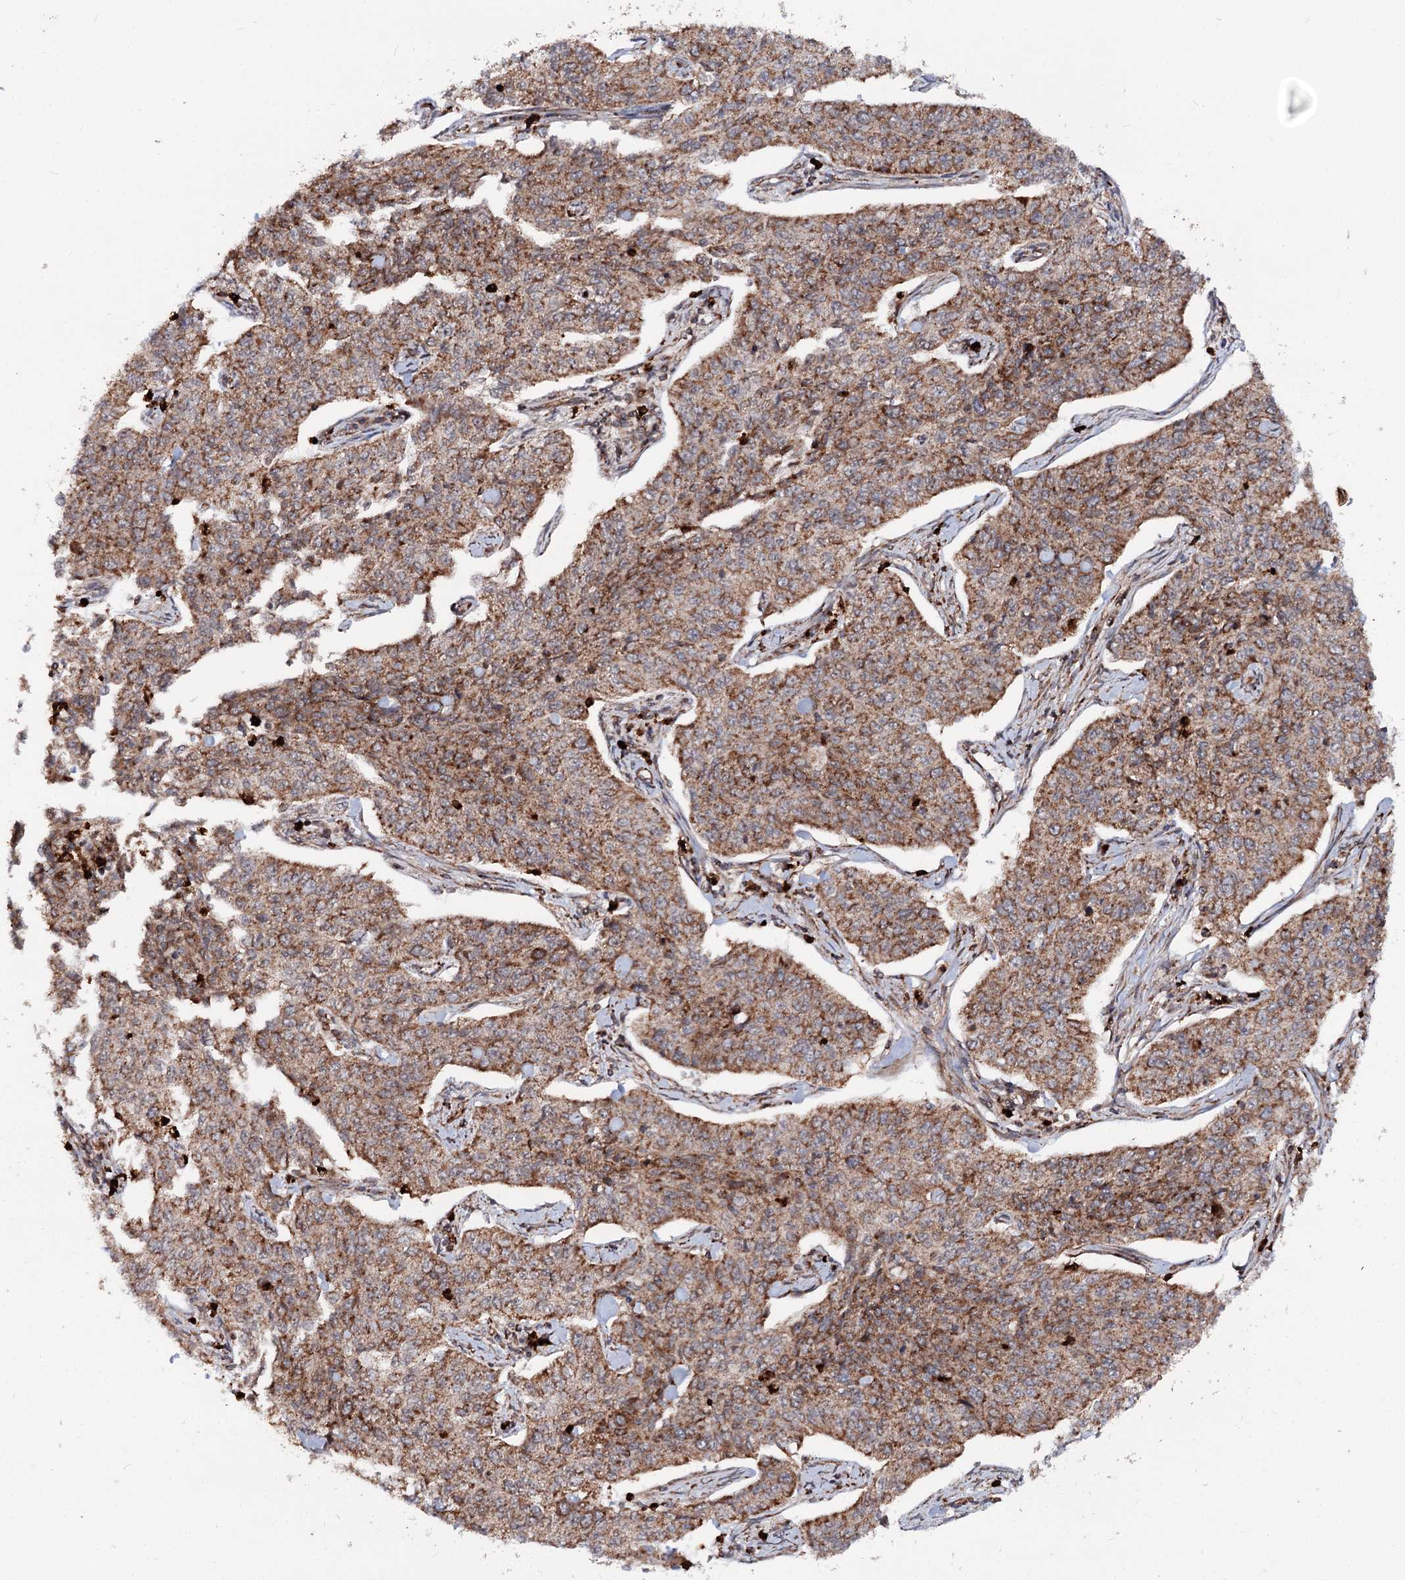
{"staining": {"intensity": "moderate", "quantity": ">75%", "location": "cytoplasmic/membranous"}, "tissue": "cervical cancer", "cell_type": "Tumor cells", "image_type": "cancer", "snomed": [{"axis": "morphology", "description": "Squamous cell carcinoma, NOS"}, {"axis": "topography", "description": "Cervix"}], "caption": "There is medium levels of moderate cytoplasmic/membranous positivity in tumor cells of cervical cancer (squamous cell carcinoma), as demonstrated by immunohistochemical staining (brown color).", "gene": "FGFR1OP2", "patient": {"sex": "female", "age": 35}}